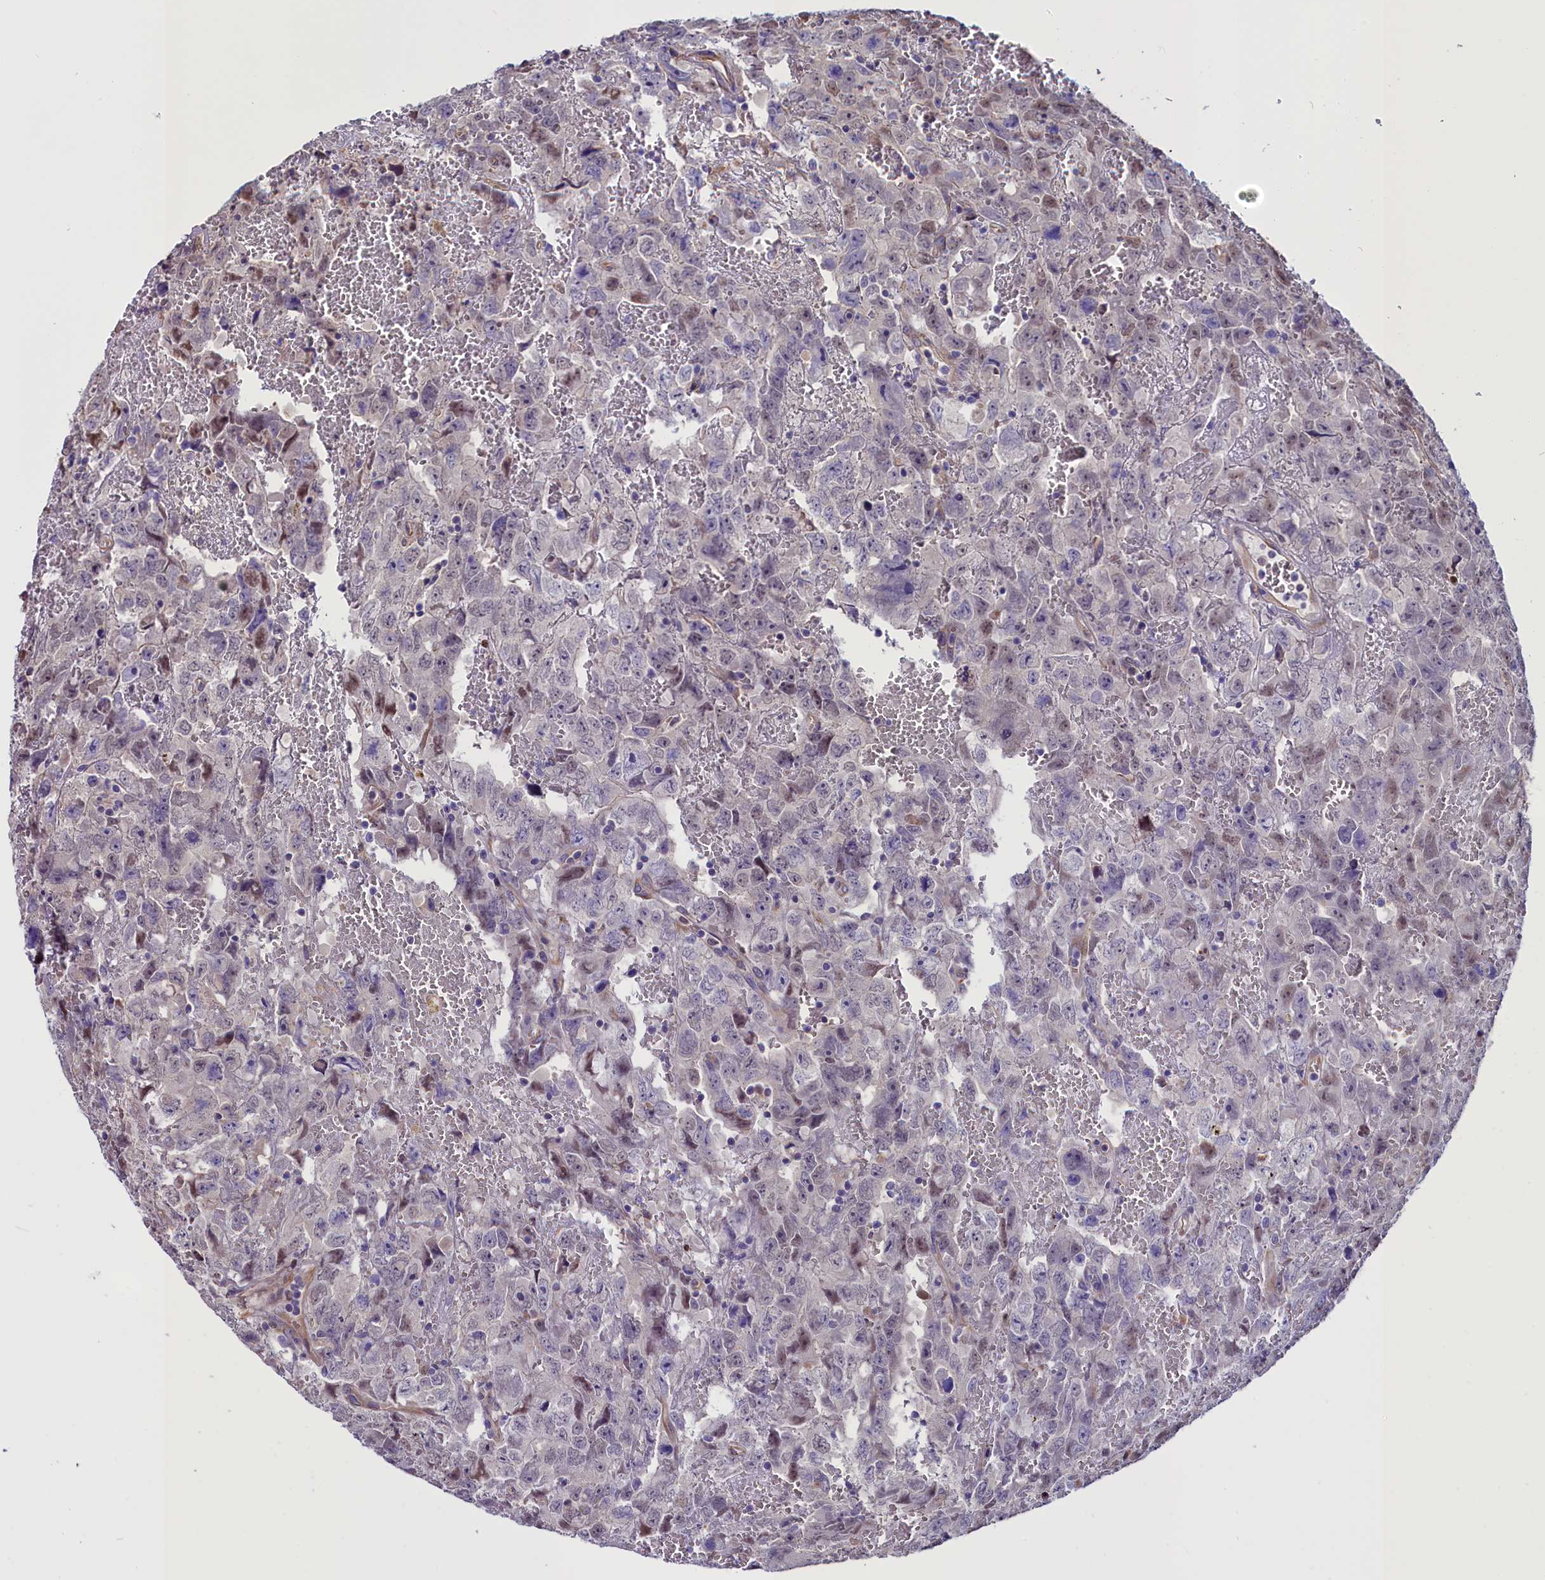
{"staining": {"intensity": "negative", "quantity": "none", "location": "none"}, "tissue": "testis cancer", "cell_type": "Tumor cells", "image_type": "cancer", "snomed": [{"axis": "morphology", "description": "Carcinoma, Embryonal, NOS"}, {"axis": "topography", "description": "Testis"}], "caption": "This is an IHC micrograph of human testis cancer (embryonal carcinoma). There is no staining in tumor cells.", "gene": "PDILT", "patient": {"sex": "male", "age": 45}}